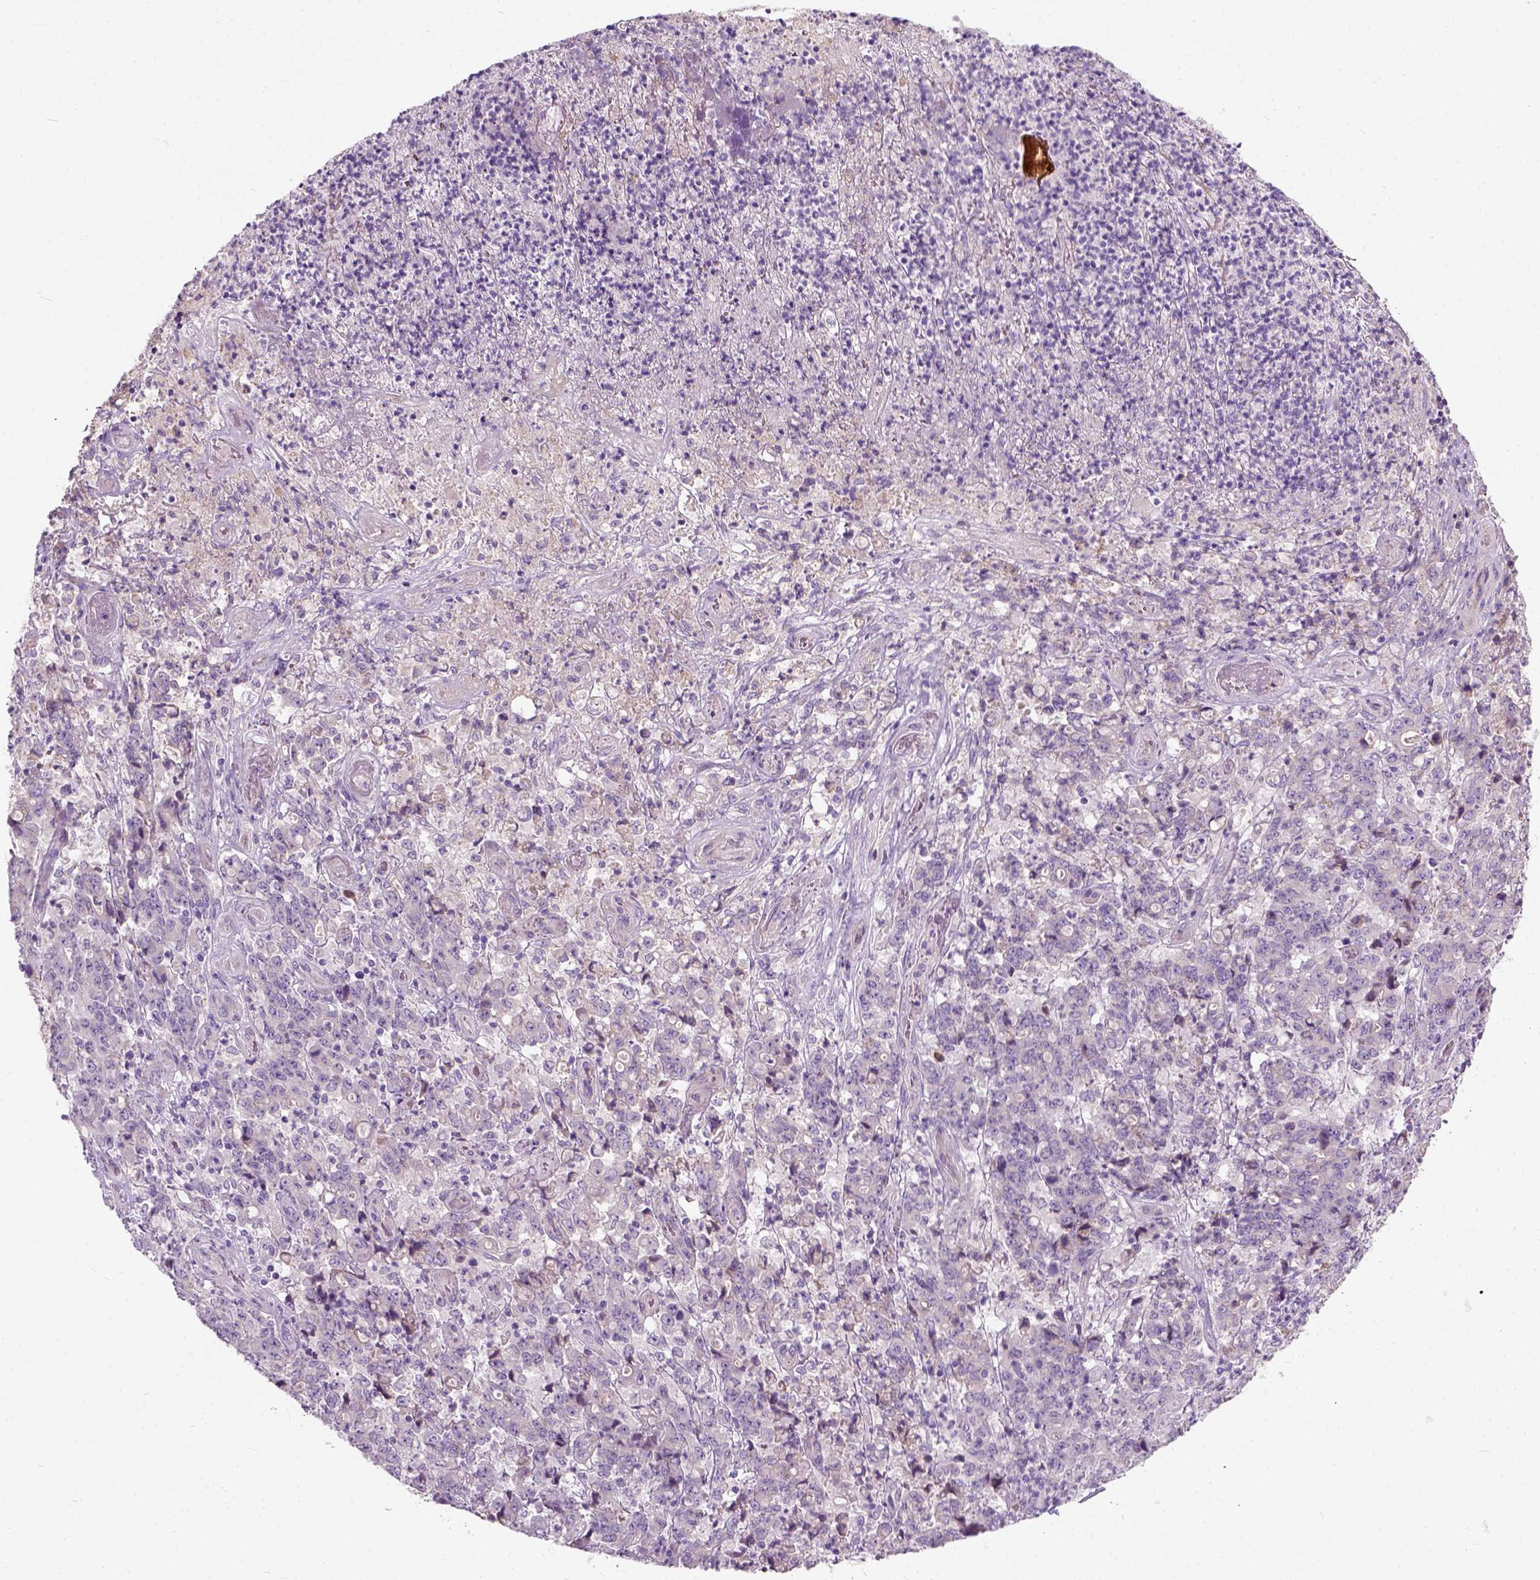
{"staining": {"intensity": "negative", "quantity": "none", "location": "none"}, "tissue": "stomach cancer", "cell_type": "Tumor cells", "image_type": "cancer", "snomed": [{"axis": "morphology", "description": "Adenocarcinoma, NOS"}, {"axis": "topography", "description": "Stomach, lower"}], "caption": "Protein analysis of adenocarcinoma (stomach) displays no significant expression in tumor cells.", "gene": "TRIM72", "patient": {"sex": "female", "age": 71}}